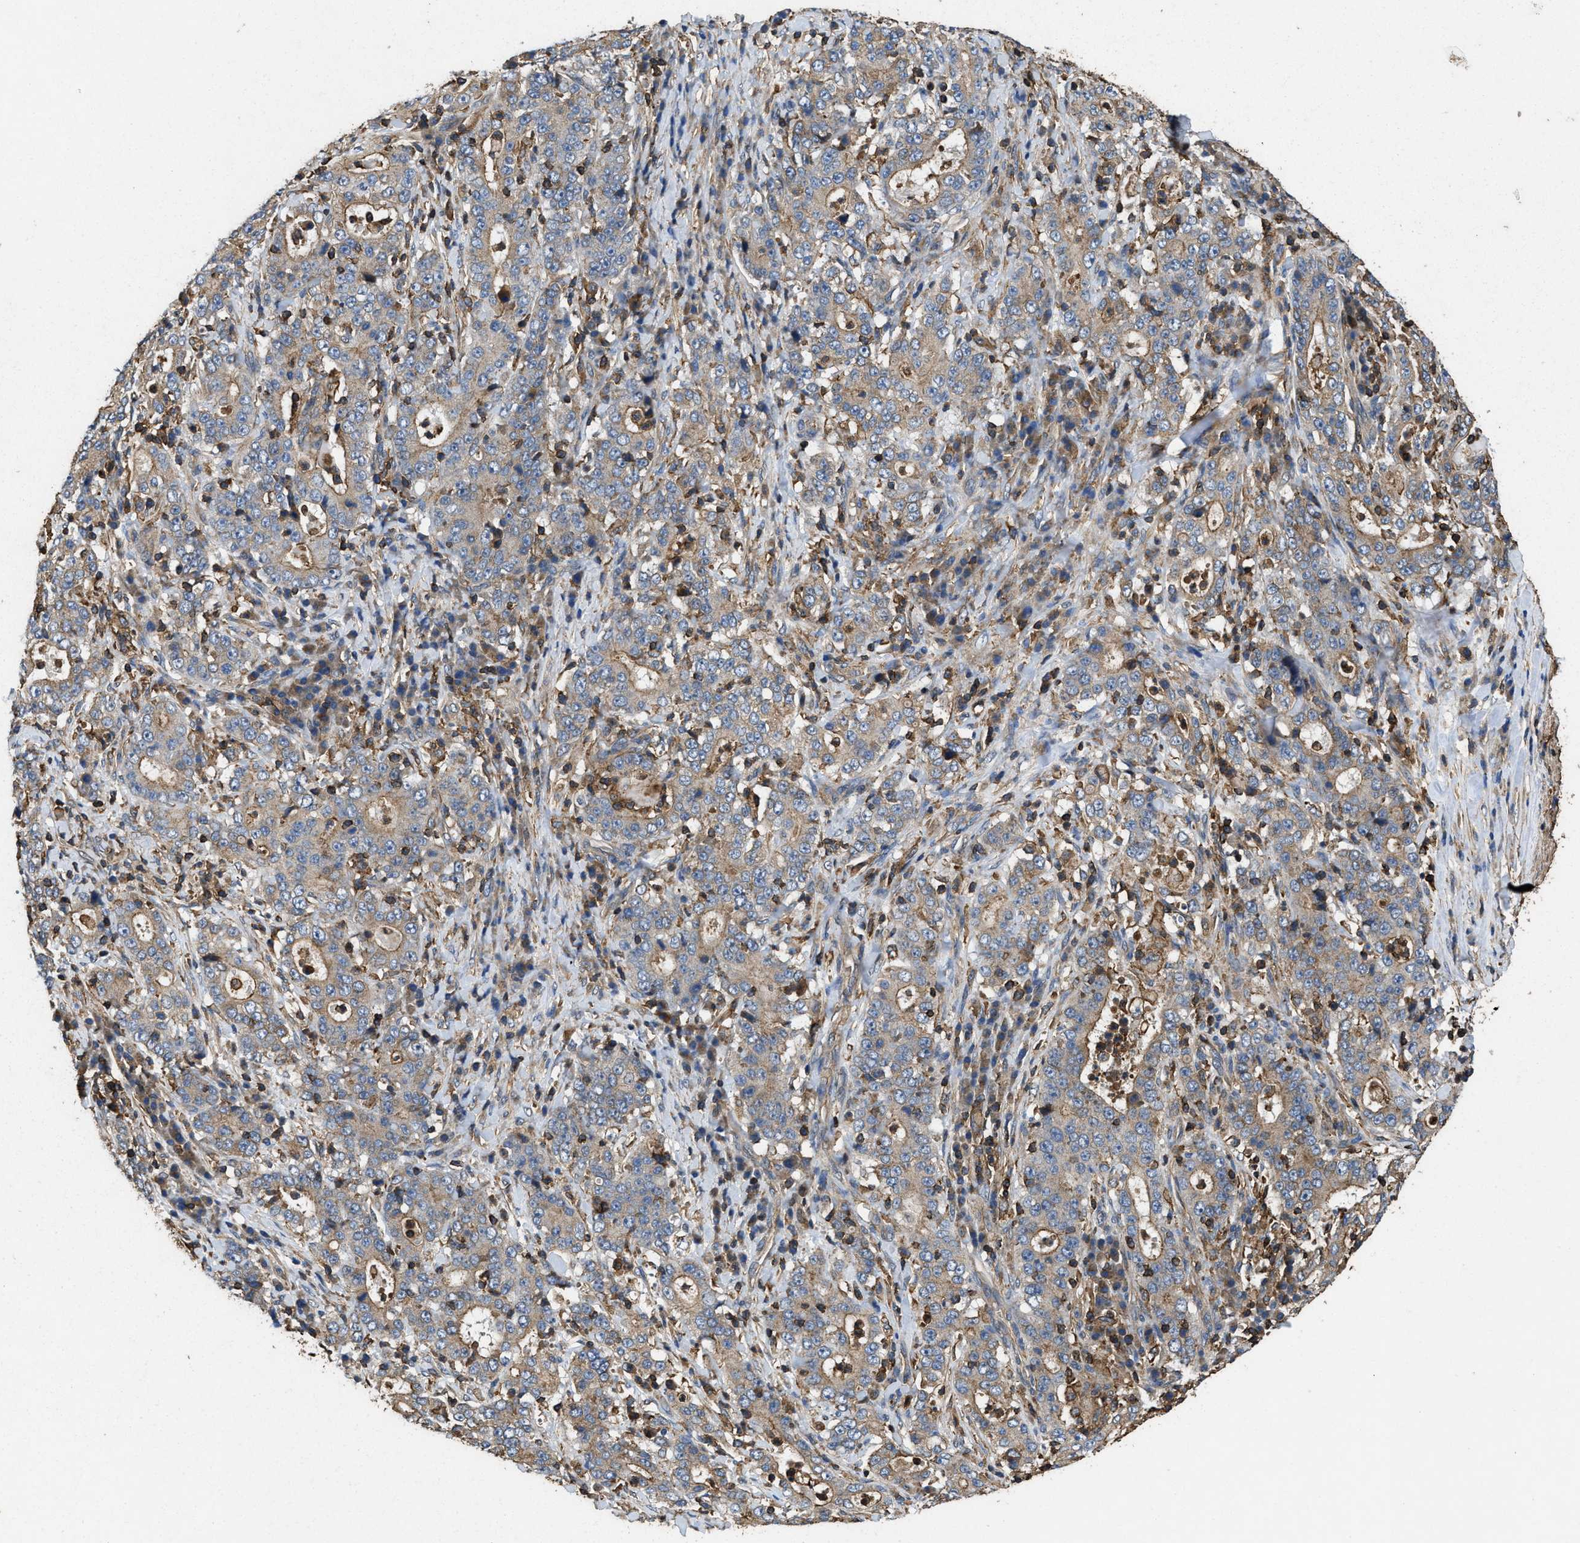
{"staining": {"intensity": "weak", "quantity": ">75%", "location": "cytoplasmic/membranous"}, "tissue": "stomach cancer", "cell_type": "Tumor cells", "image_type": "cancer", "snomed": [{"axis": "morphology", "description": "Normal tissue, NOS"}, {"axis": "morphology", "description": "Adenocarcinoma, NOS"}, {"axis": "topography", "description": "Stomach, upper"}, {"axis": "topography", "description": "Stomach"}], "caption": "Brown immunohistochemical staining in adenocarcinoma (stomach) shows weak cytoplasmic/membranous expression in about >75% of tumor cells.", "gene": "LINGO2", "patient": {"sex": "male", "age": 59}}